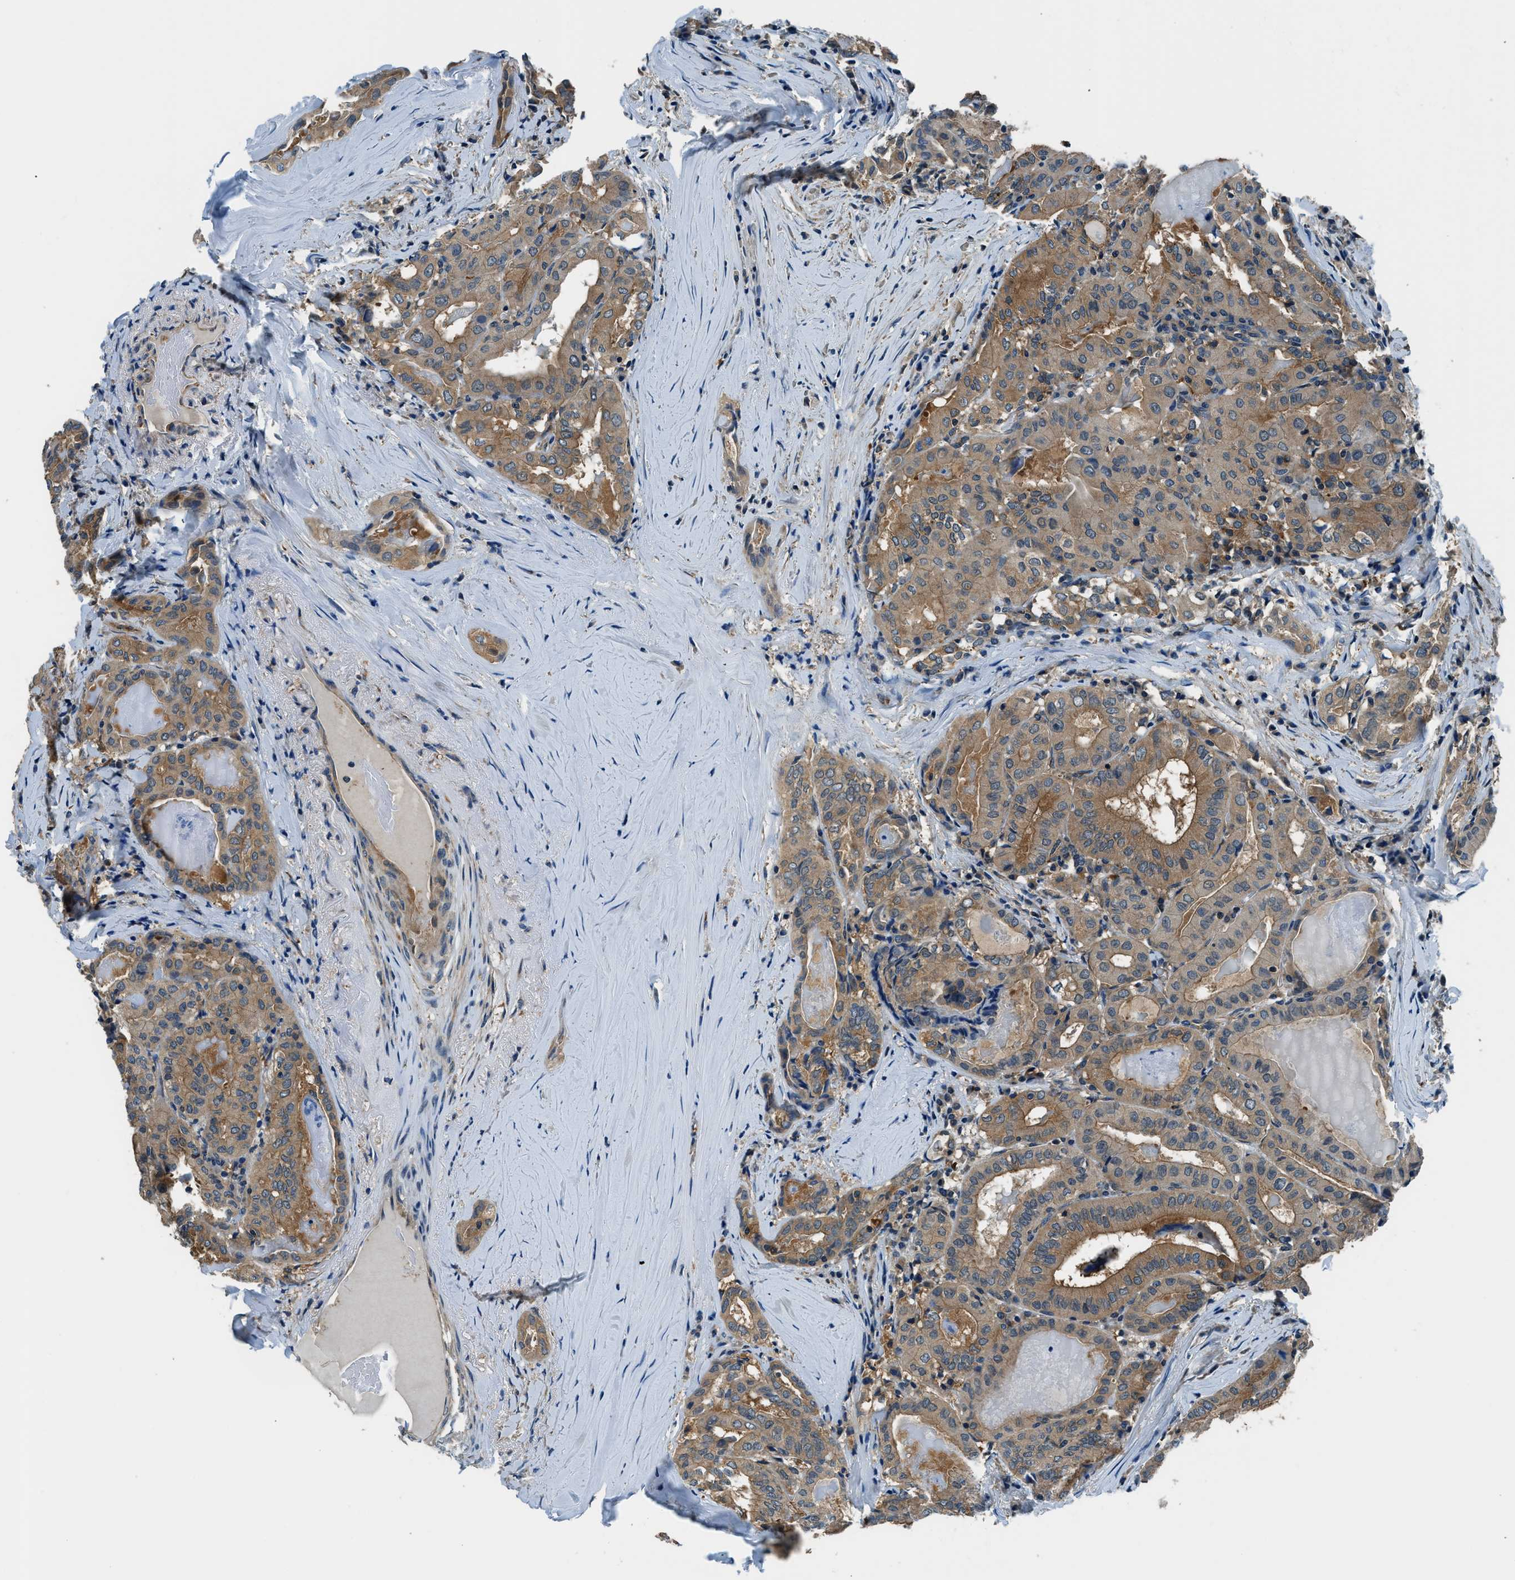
{"staining": {"intensity": "moderate", "quantity": ">75%", "location": "cytoplasmic/membranous"}, "tissue": "thyroid cancer", "cell_type": "Tumor cells", "image_type": "cancer", "snomed": [{"axis": "morphology", "description": "Papillary adenocarcinoma, NOS"}, {"axis": "topography", "description": "Thyroid gland"}], "caption": "DAB immunohistochemical staining of thyroid papillary adenocarcinoma demonstrates moderate cytoplasmic/membranous protein staining in about >75% of tumor cells.", "gene": "SLC19A2", "patient": {"sex": "female", "age": 42}}